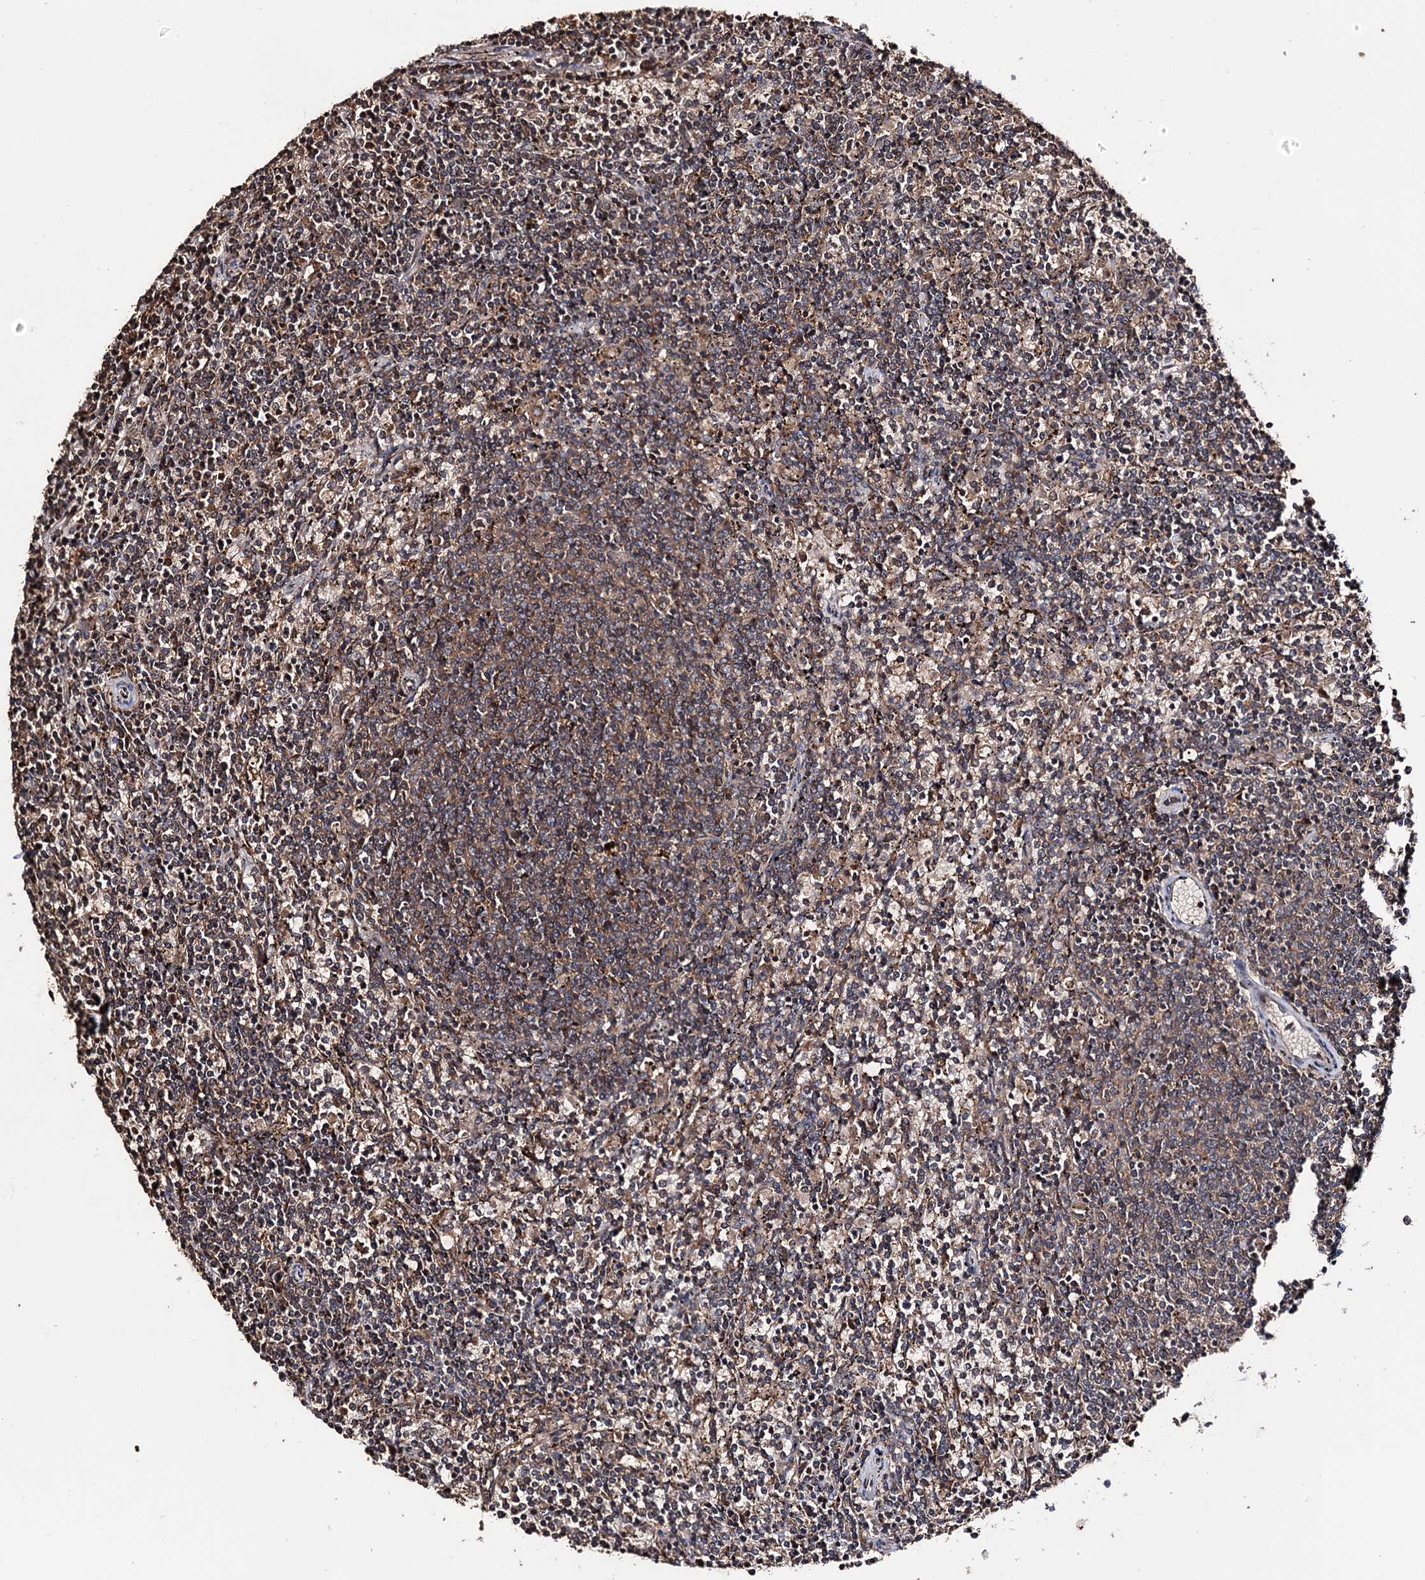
{"staining": {"intensity": "weak", "quantity": ">75%", "location": "cytoplasmic/membranous"}, "tissue": "lymphoma", "cell_type": "Tumor cells", "image_type": "cancer", "snomed": [{"axis": "morphology", "description": "Malignant lymphoma, non-Hodgkin's type, Low grade"}, {"axis": "topography", "description": "Spleen"}], "caption": "The immunohistochemical stain shows weak cytoplasmic/membranous positivity in tumor cells of lymphoma tissue.", "gene": "FAM53B", "patient": {"sex": "female", "age": 50}}